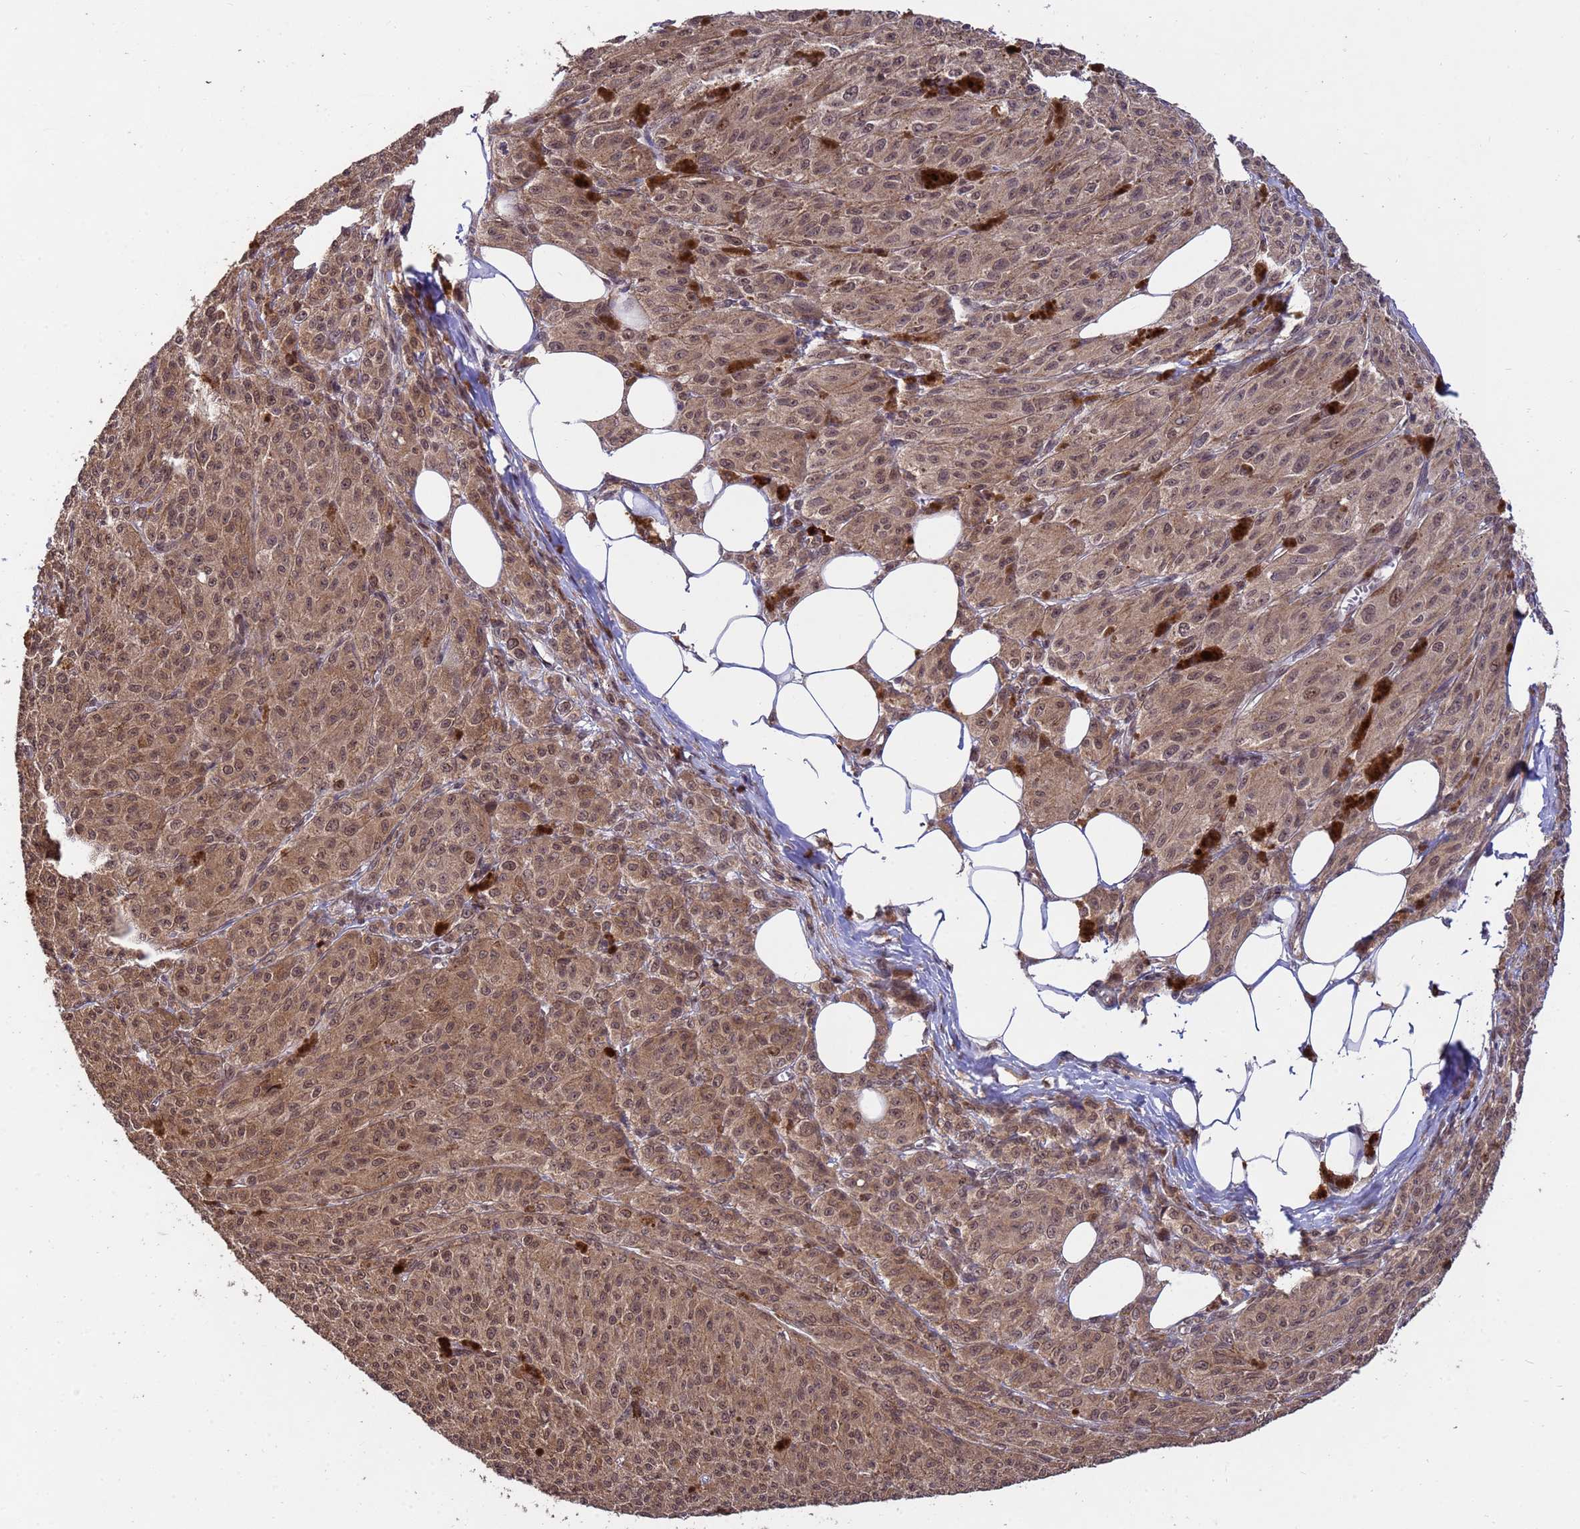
{"staining": {"intensity": "moderate", "quantity": ">75%", "location": "cytoplasmic/membranous,nuclear"}, "tissue": "melanoma", "cell_type": "Tumor cells", "image_type": "cancer", "snomed": [{"axis": "morphology", "description": "Malignant melanoma, NOS"}, {"axis": "topography", "description": "Skin"}], "caption": "IHC image of malignant melanoma stained for a protein (brown), which shows medium levels of moderate cytoplasmic/membranous and nuclear positivity in approximately >75% of tumor cells.", "gene": "ZNF619", "patient": {"sex": "female", "age": 52}}